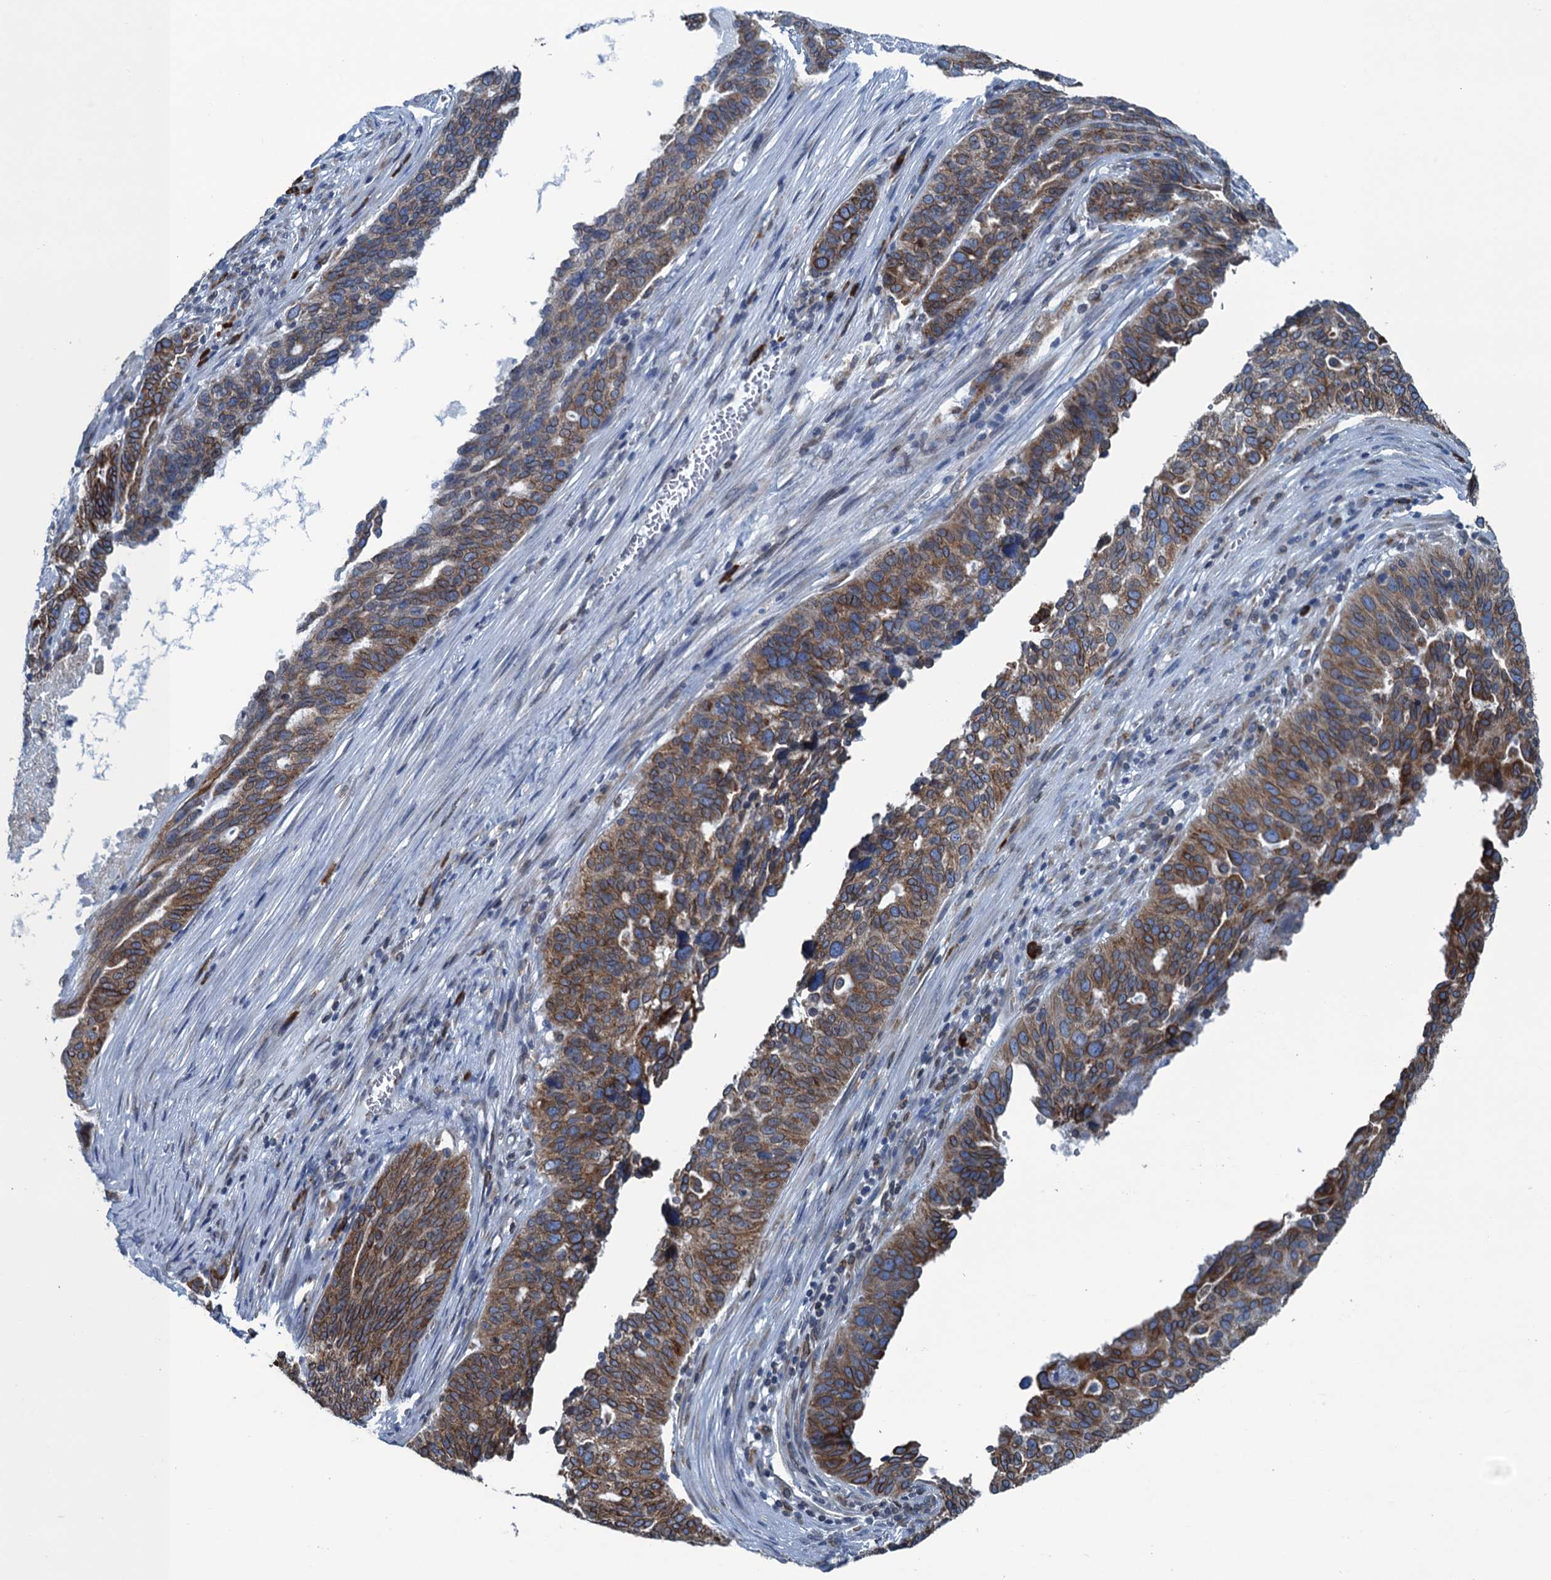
{"staining": {"intensity": "moderate", "quantity": ">75%", "location": "cytoplasmic/membranous"}, "tissue": "ovarian cancer", "cell_type": "Tumor cells", "image_type": "cancer", "snomed": [{"axis": "morphology", "description": "Cystadenocarcinoma, serous, NOS"}, {"axis": "topography", "description": "Ovary"}], "caption": "Immunohistochemical staining of human ovarian cancer (serous cystadenocarcinoma) displays medium levels of moderate cytoplasmic/membranous protein expression in about >75% of tumor cells.", "gene": "TMEM205", "patient": {"sex": "female", "age": 59}}